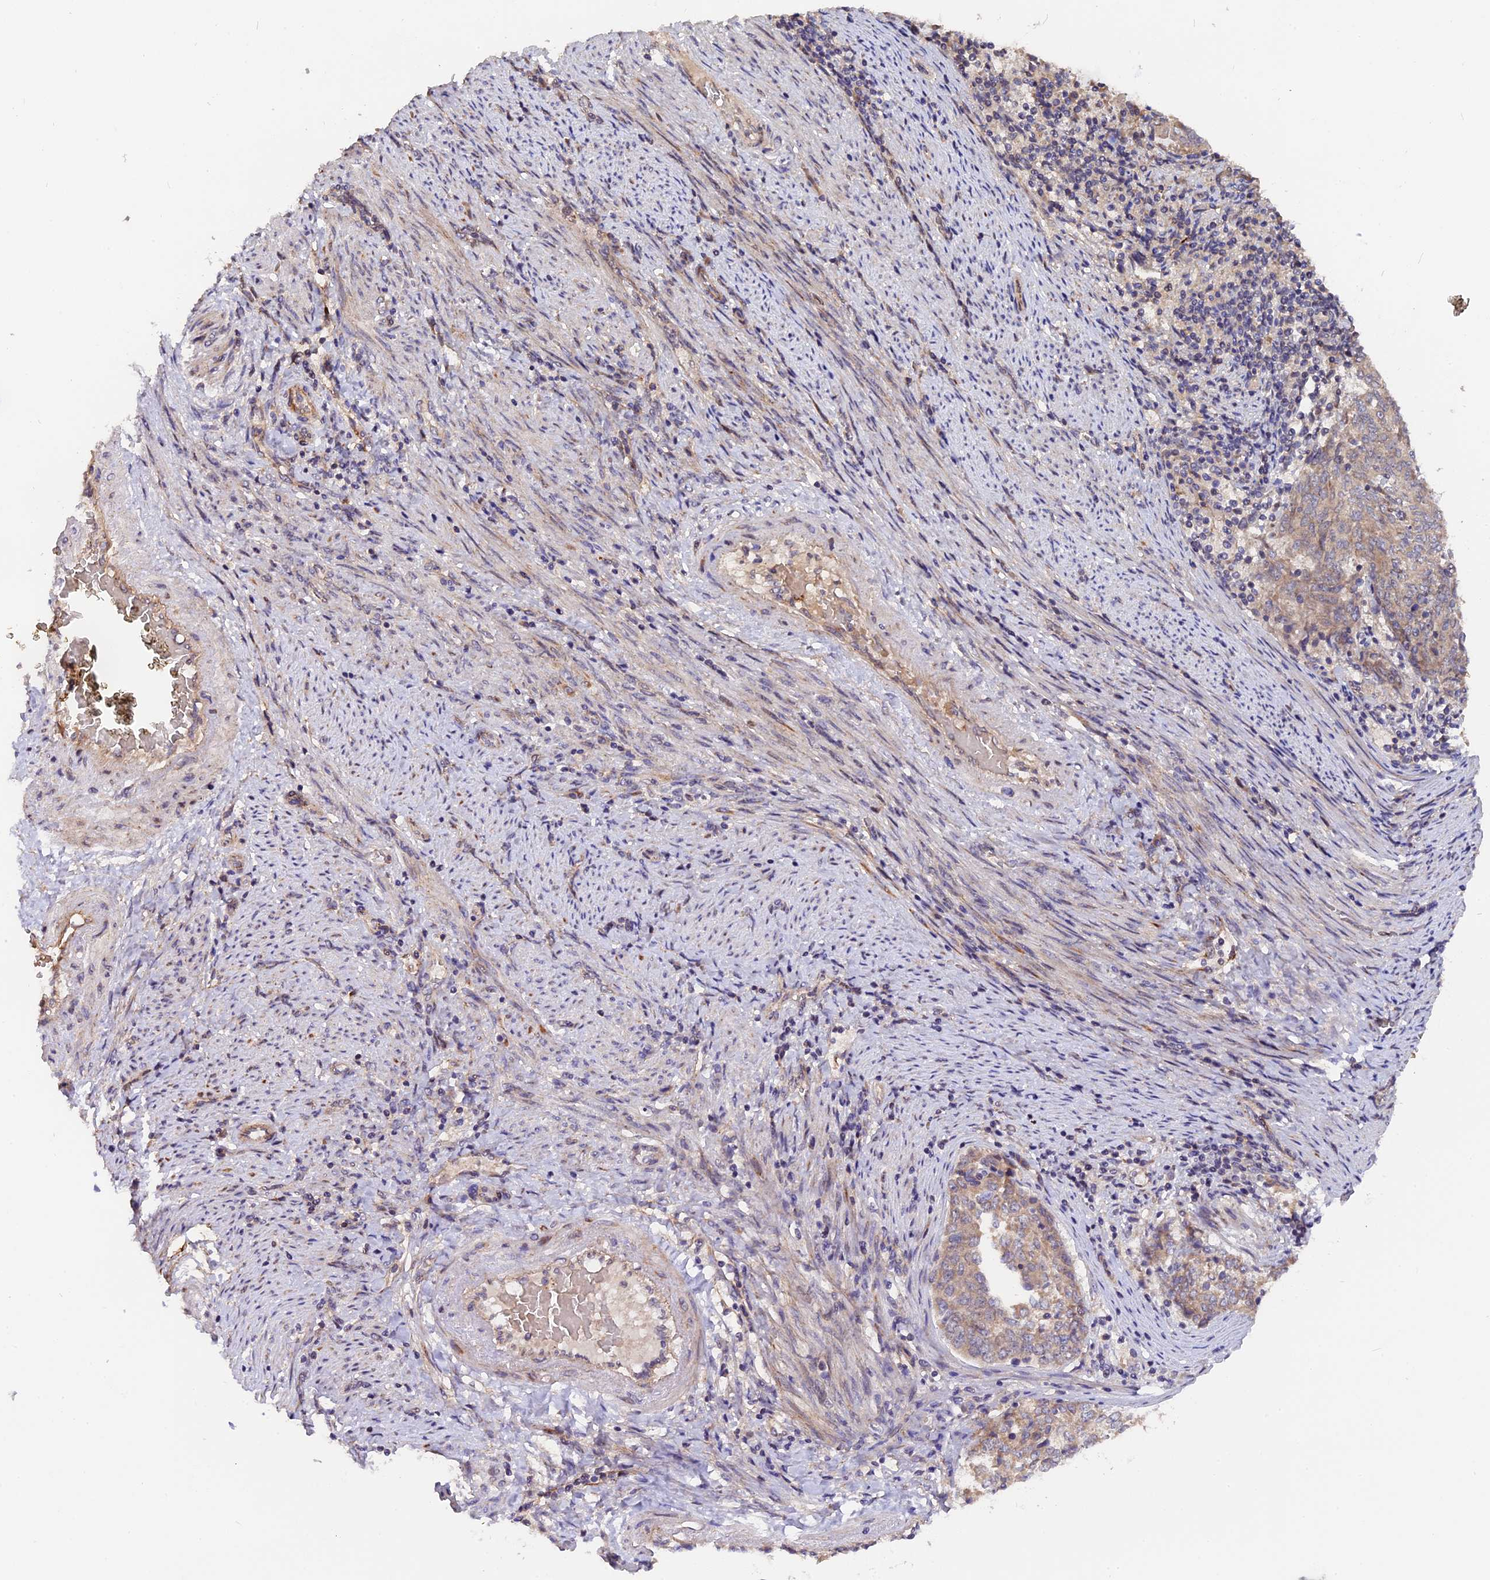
{"staining": {"intensity": "weak", "quantity": ">75%", "location": "cytoplasmic/membranous"}, "tissue": "endometrial cancer", "cell_type": "Tumor cells", "image_type": "cancer", "snomed": [{"axis": "morphology", "description": "Adenocarcinoma, NOS"}, {"axis": "topography", "description": "Endometrium"}], "caption": "This is a histology image of immunohistochemistry staining of endometrial cancer, which shows weak expression in the cytoplasmic/membranous of tumor cells.", "gene": "TRMT1", "patient": {"sex": "female", "age": 80}}